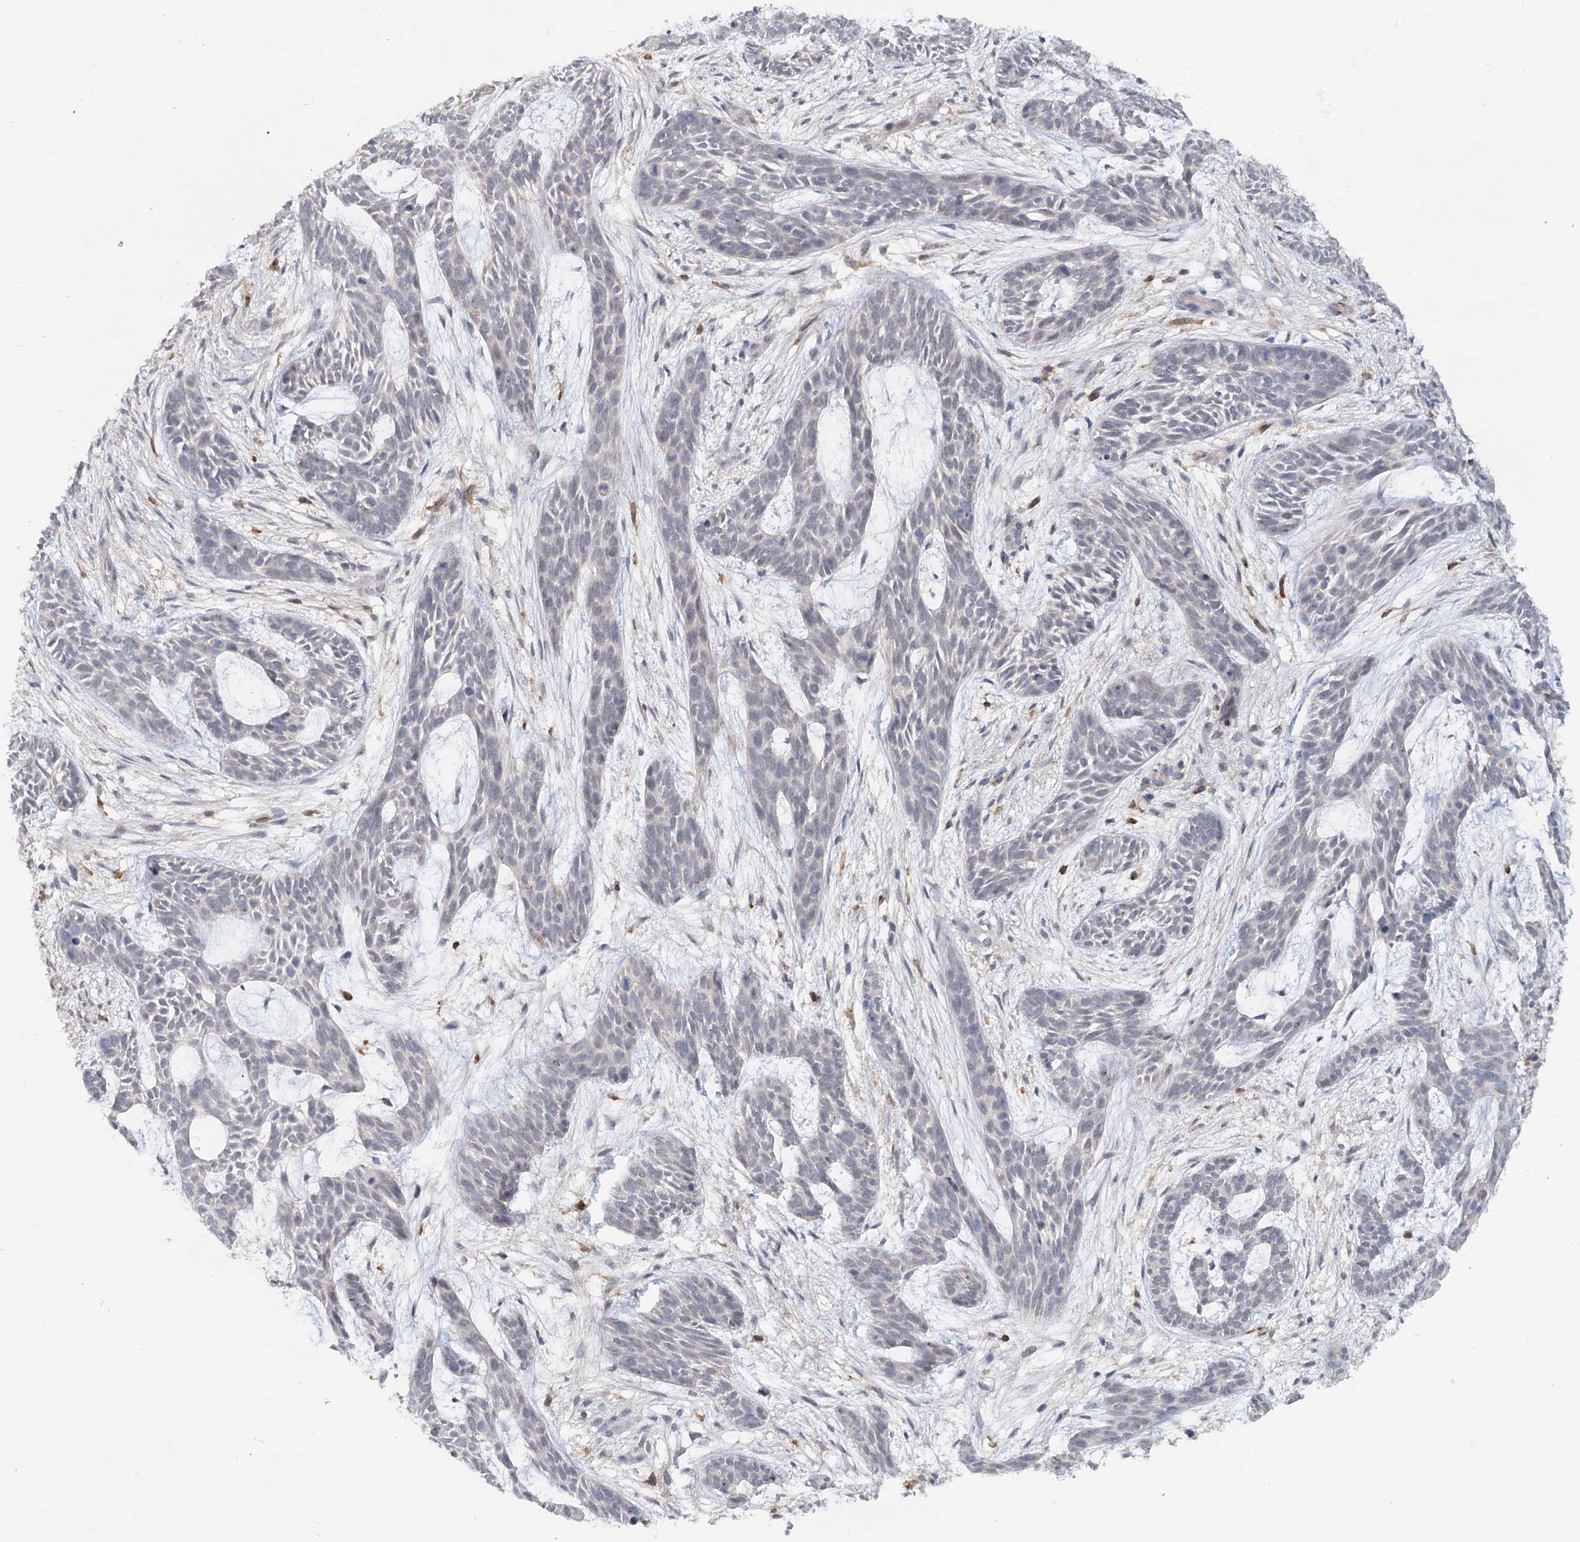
{"staining": {"intensity": "negative", "quantity": "none", "location": "none"}, "tissue": "skin cancer", "cell_type": "Tumor cells", "image_type": "cancer", "snomed": [{"axis": "morphology", "description": "Basal cell carcinoma"}, {"axis": "topography", "description": "Skin"}], "caption": "High power microscopy micrograph of an IHC histopathology image of basal cell carcinoma (skin), revealing no significant staining in tumor cells.", "gene": "ALDH3B1", "patient": {"sex": "male", "age": 89}}